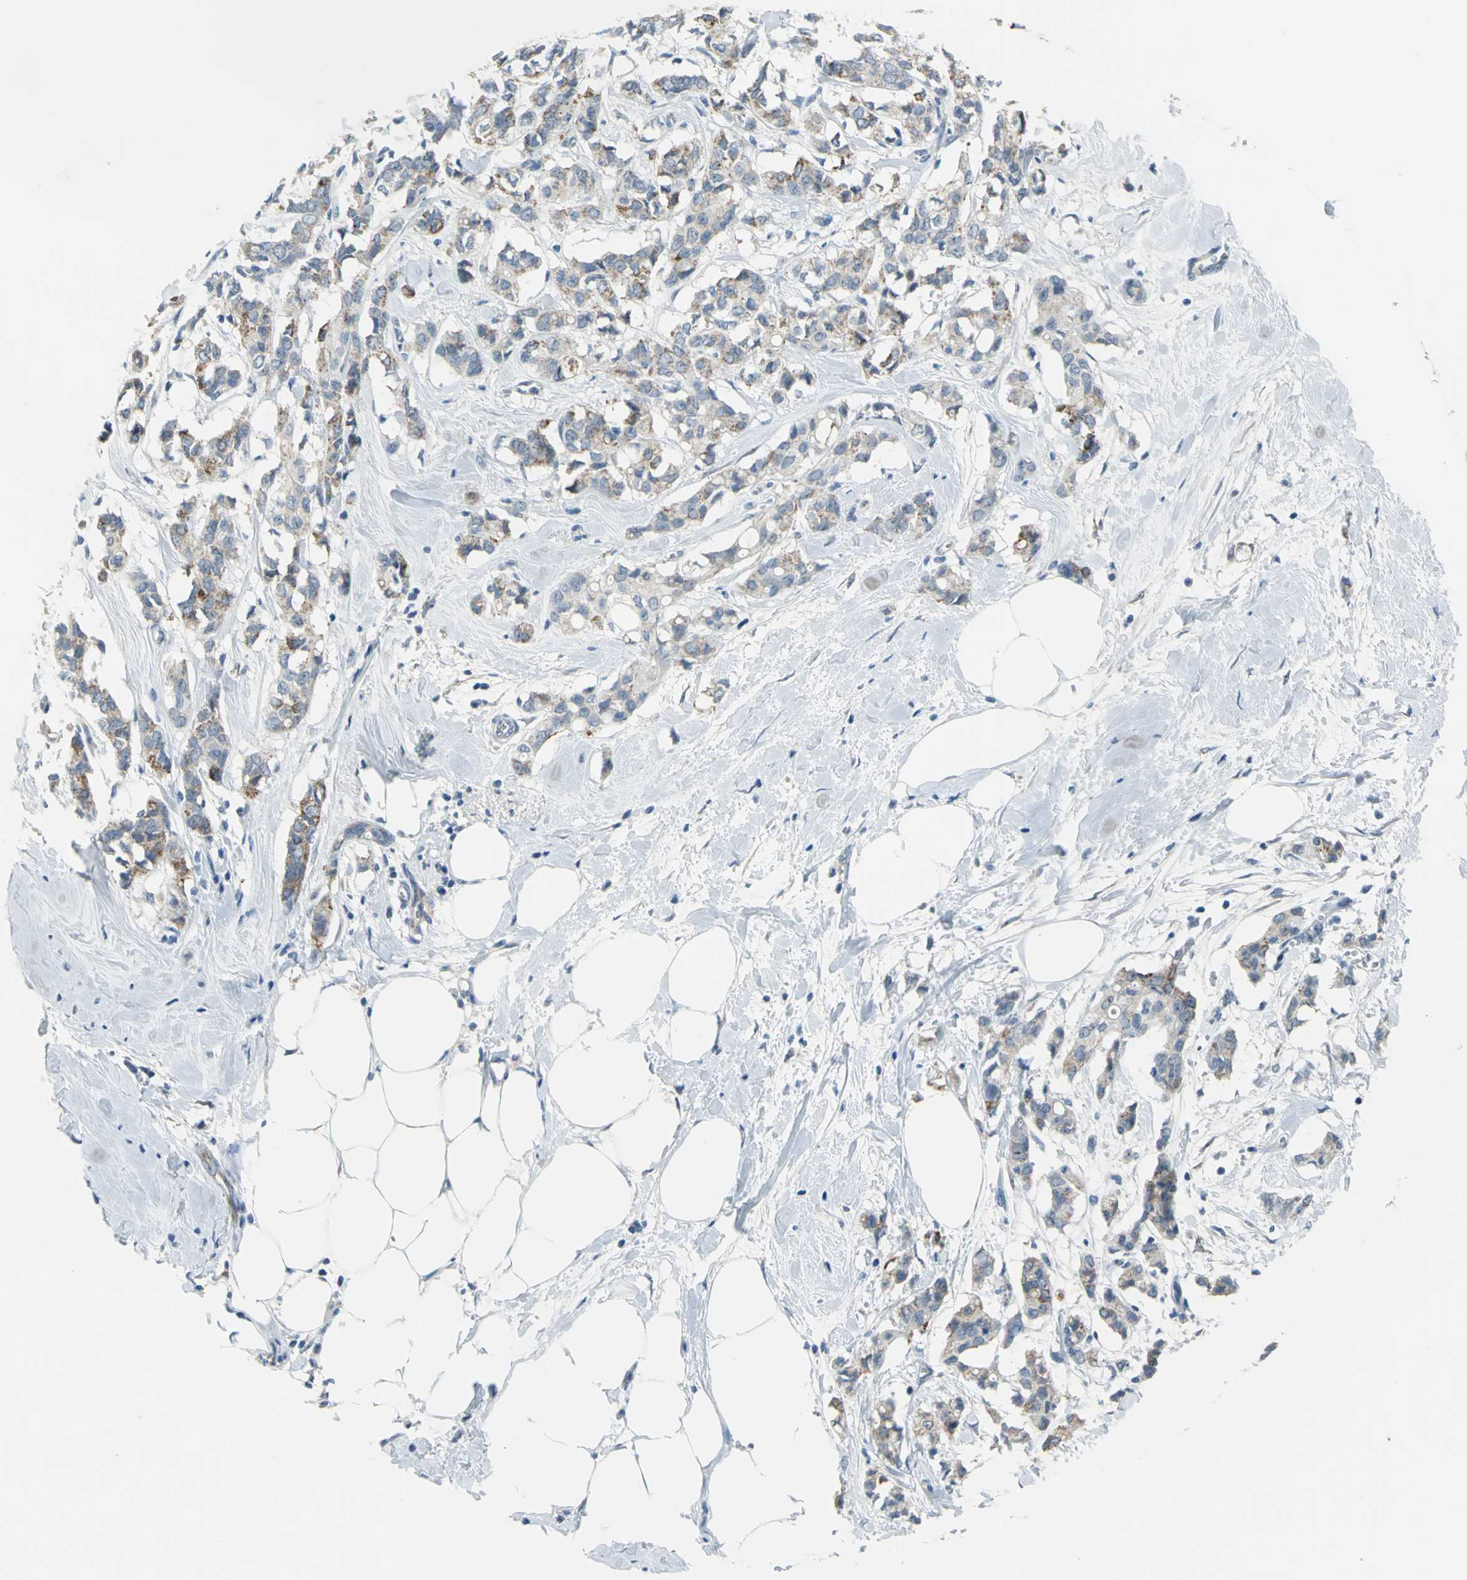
{"staining": {"intensity": "moderate", "quantity": "25%-75%", "location": "cytoplasmic/membranous"}, "tissue": "breast cancer", "cell_type": "Tumor cells", "image_type": "cancer", "snomed": [{"axis": "morphology", "description": "Duct carcinoma"}, {"axis": "topography", "description": "Breast"}], "caption": "The image displays immunohistochemical staining of breast cancer (invasive ductal carcinoma). There is moderate cytoplasmic/membranous expression is present in about 25%-75% of tumor cells.", "gene": "MUC4", "patient": {"sex": "female", "age": 84}}